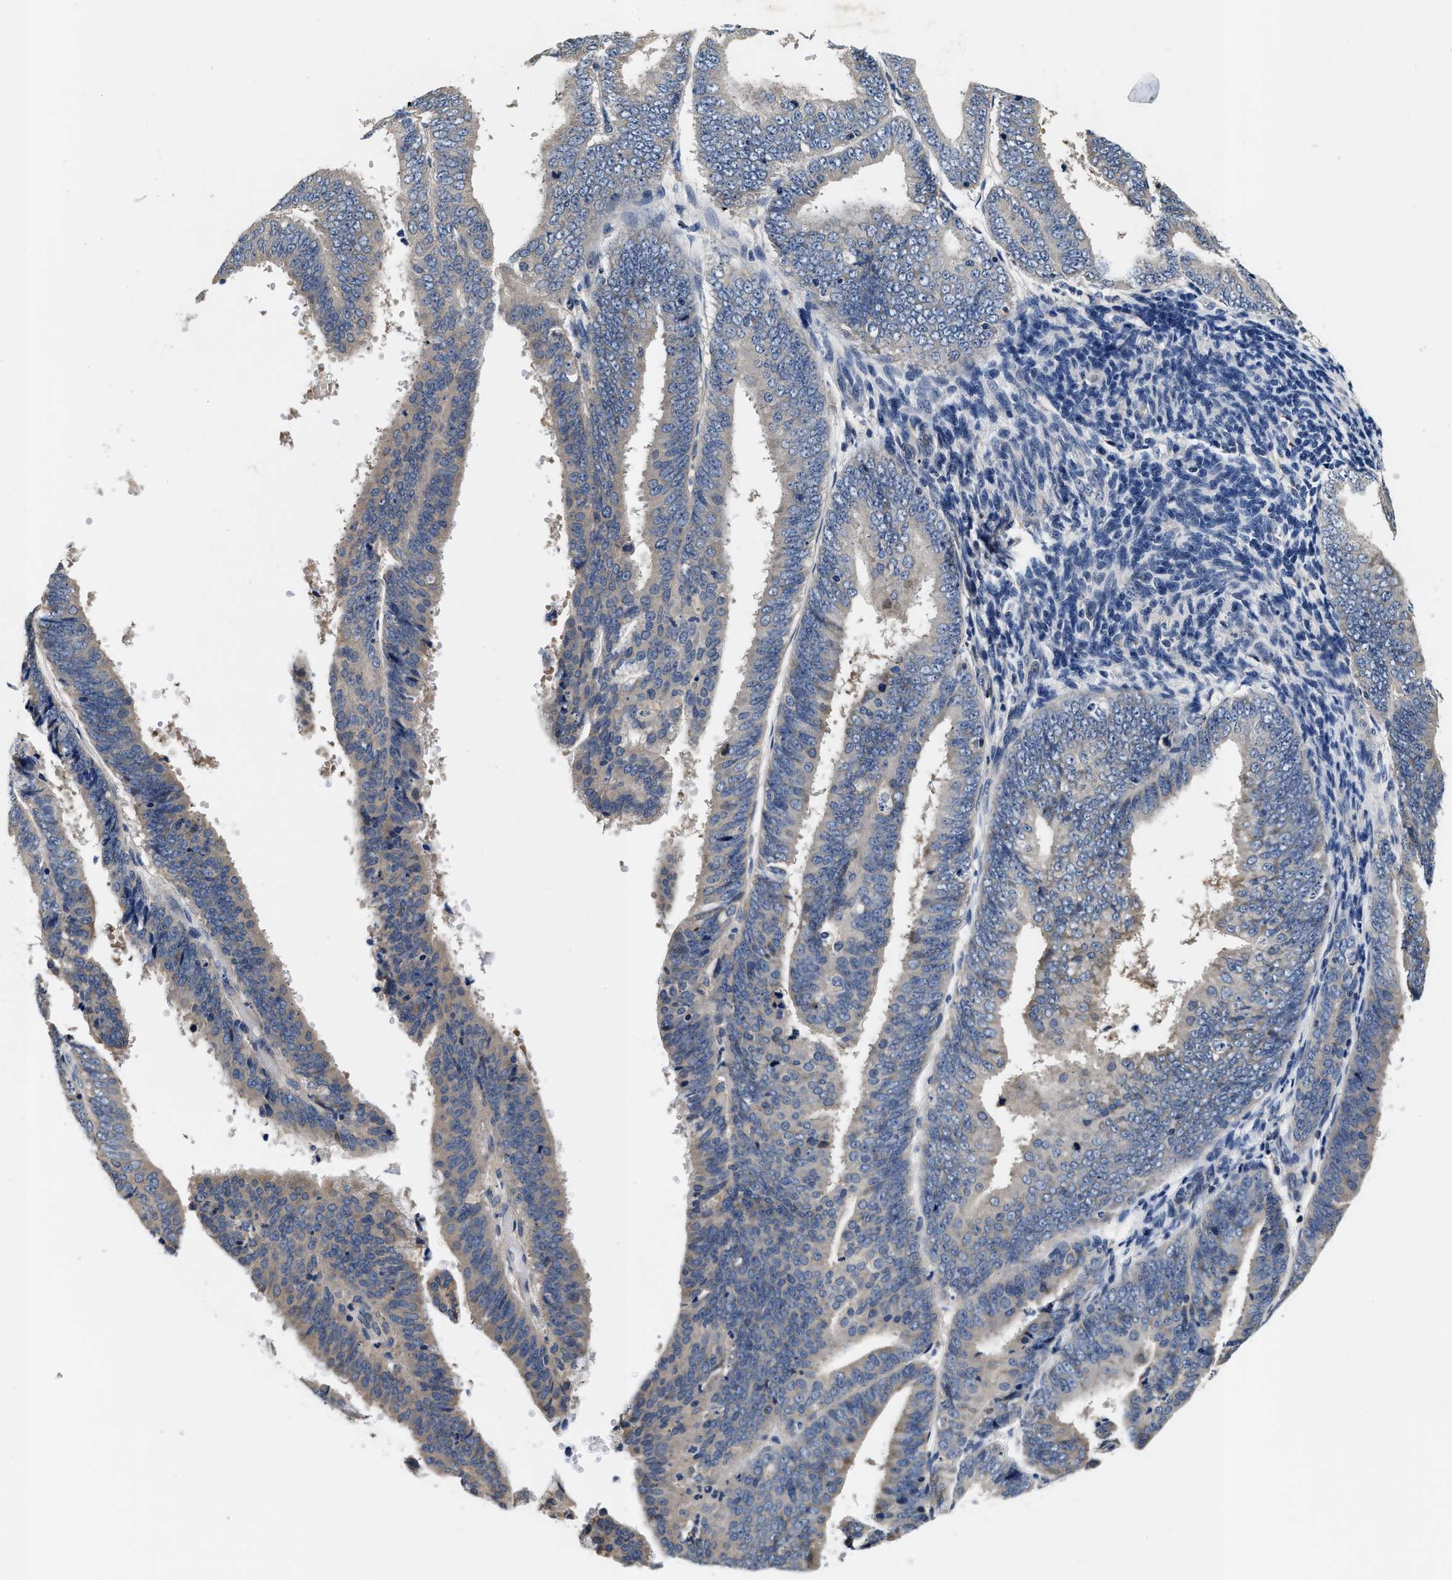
{"staining": {"intensity": "weak", "quantity": "<25%", "location": "cytoplasmic/membranous"}, "tissue": "endometrial cancer", "cell_type": "Tumor cells", "image_type": "cancer", "snomed": [{"axis": "morphology", "description": "Adenocarcinoma, NOS"}, {"axis": "topography", "description": "Endometrium"}], "caption": "DAB immunohistochemical staining of human endometrial cancer exhibits no significant staining in tumor cells. Nuclei are stained in blue.", "gene": "ANKIB1", "patient": {"sex": "female", "age": 63}}